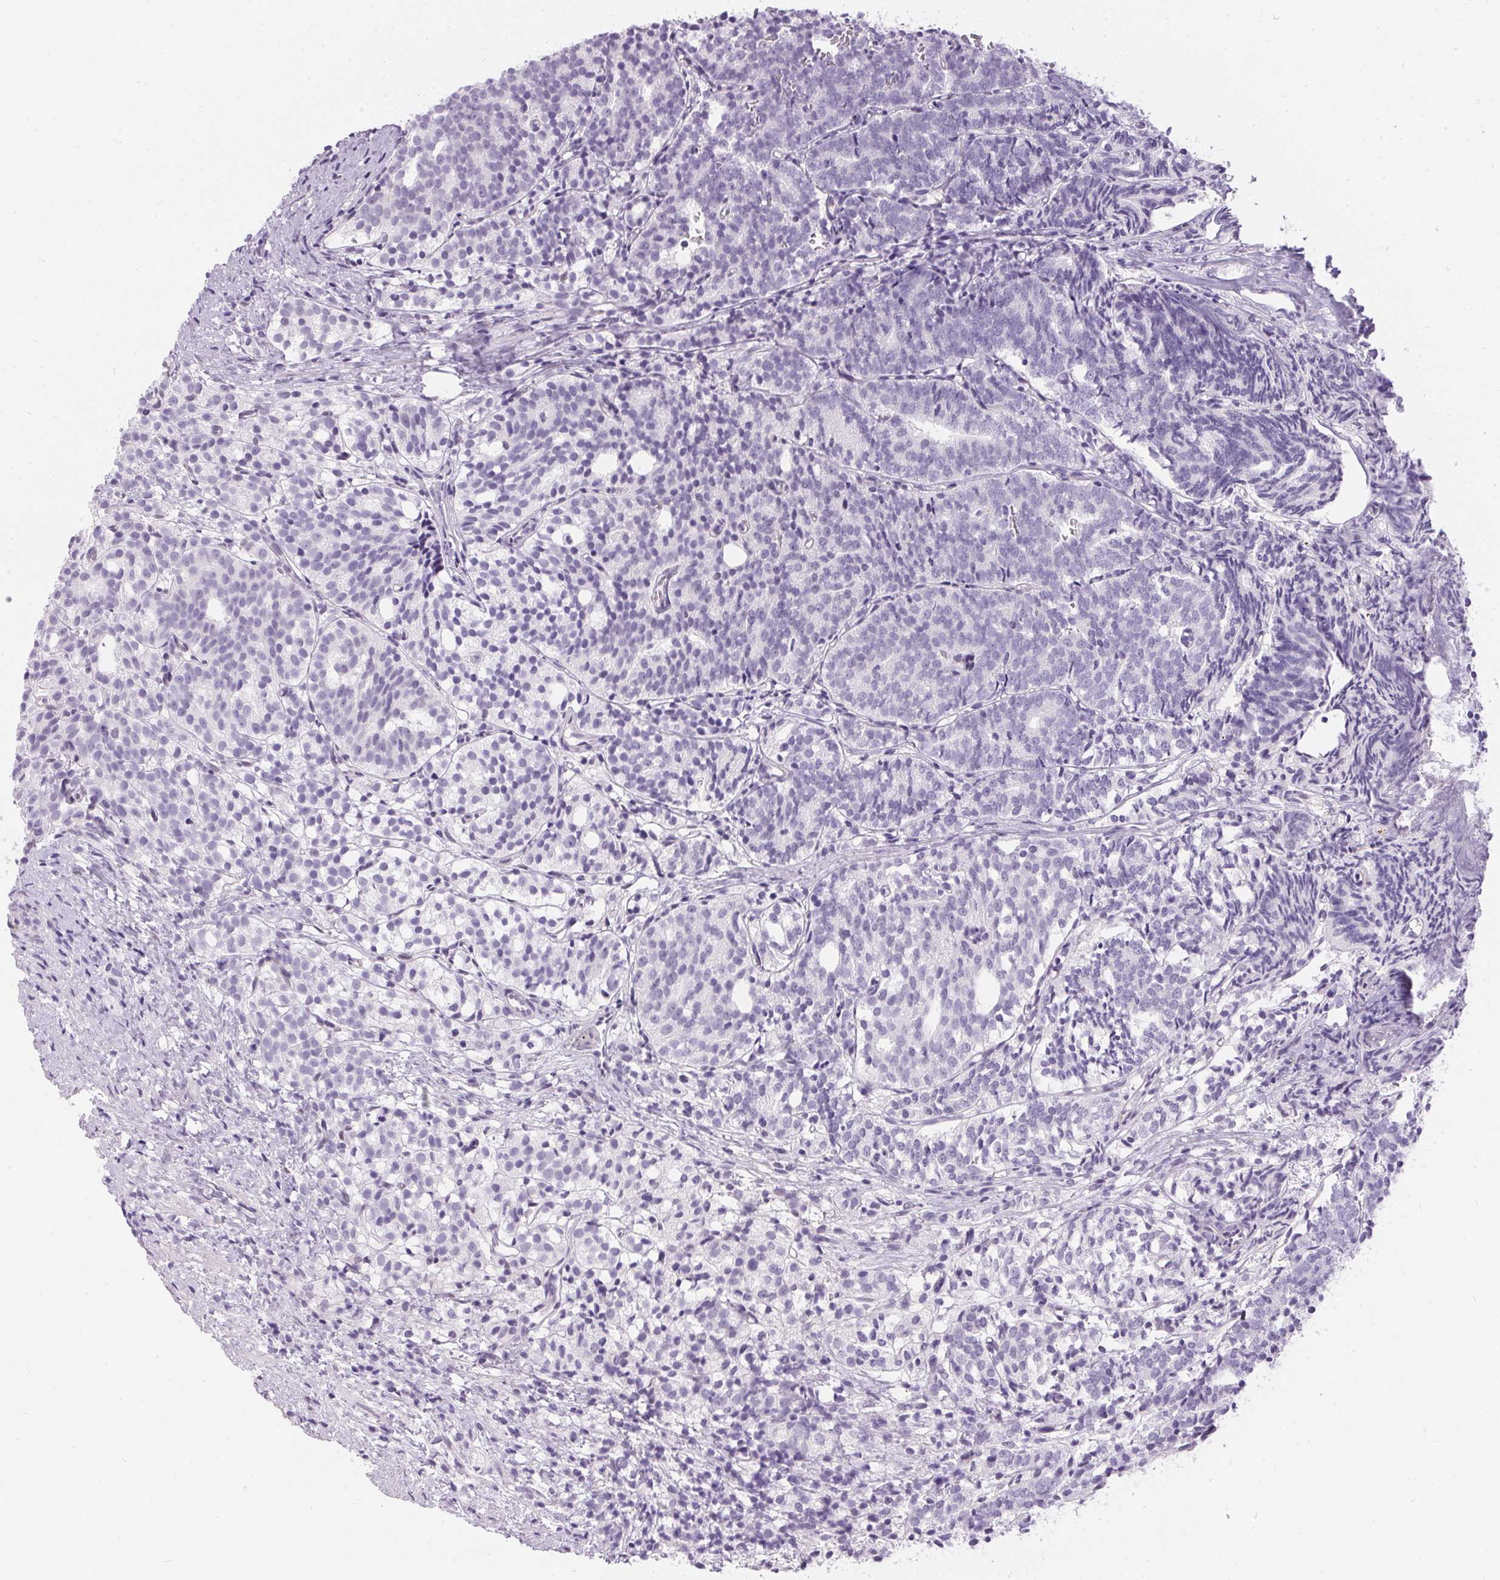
{"staining": {"intensity": "negative", "quantity": "none", "location": "none"}, "tissue": "prostate cancer", "cell_type": "Tumor cells", "image_type": "cancer", "snomed": [{"axis": "morphology", "description": "Adenocarcinoma, High grade"}, {"axis": "topography", "description": "Prostate"}], "caption": "High magnification brightfield microscopy of prostate cancer (adenocarcinoma (high-grade)) stained with DAB (brown) and counterstained with hematoxylin (blue): tumor cells show no significant expression.", "gene": "GBP6", "patient": {"sex": "male", "age": 53}}